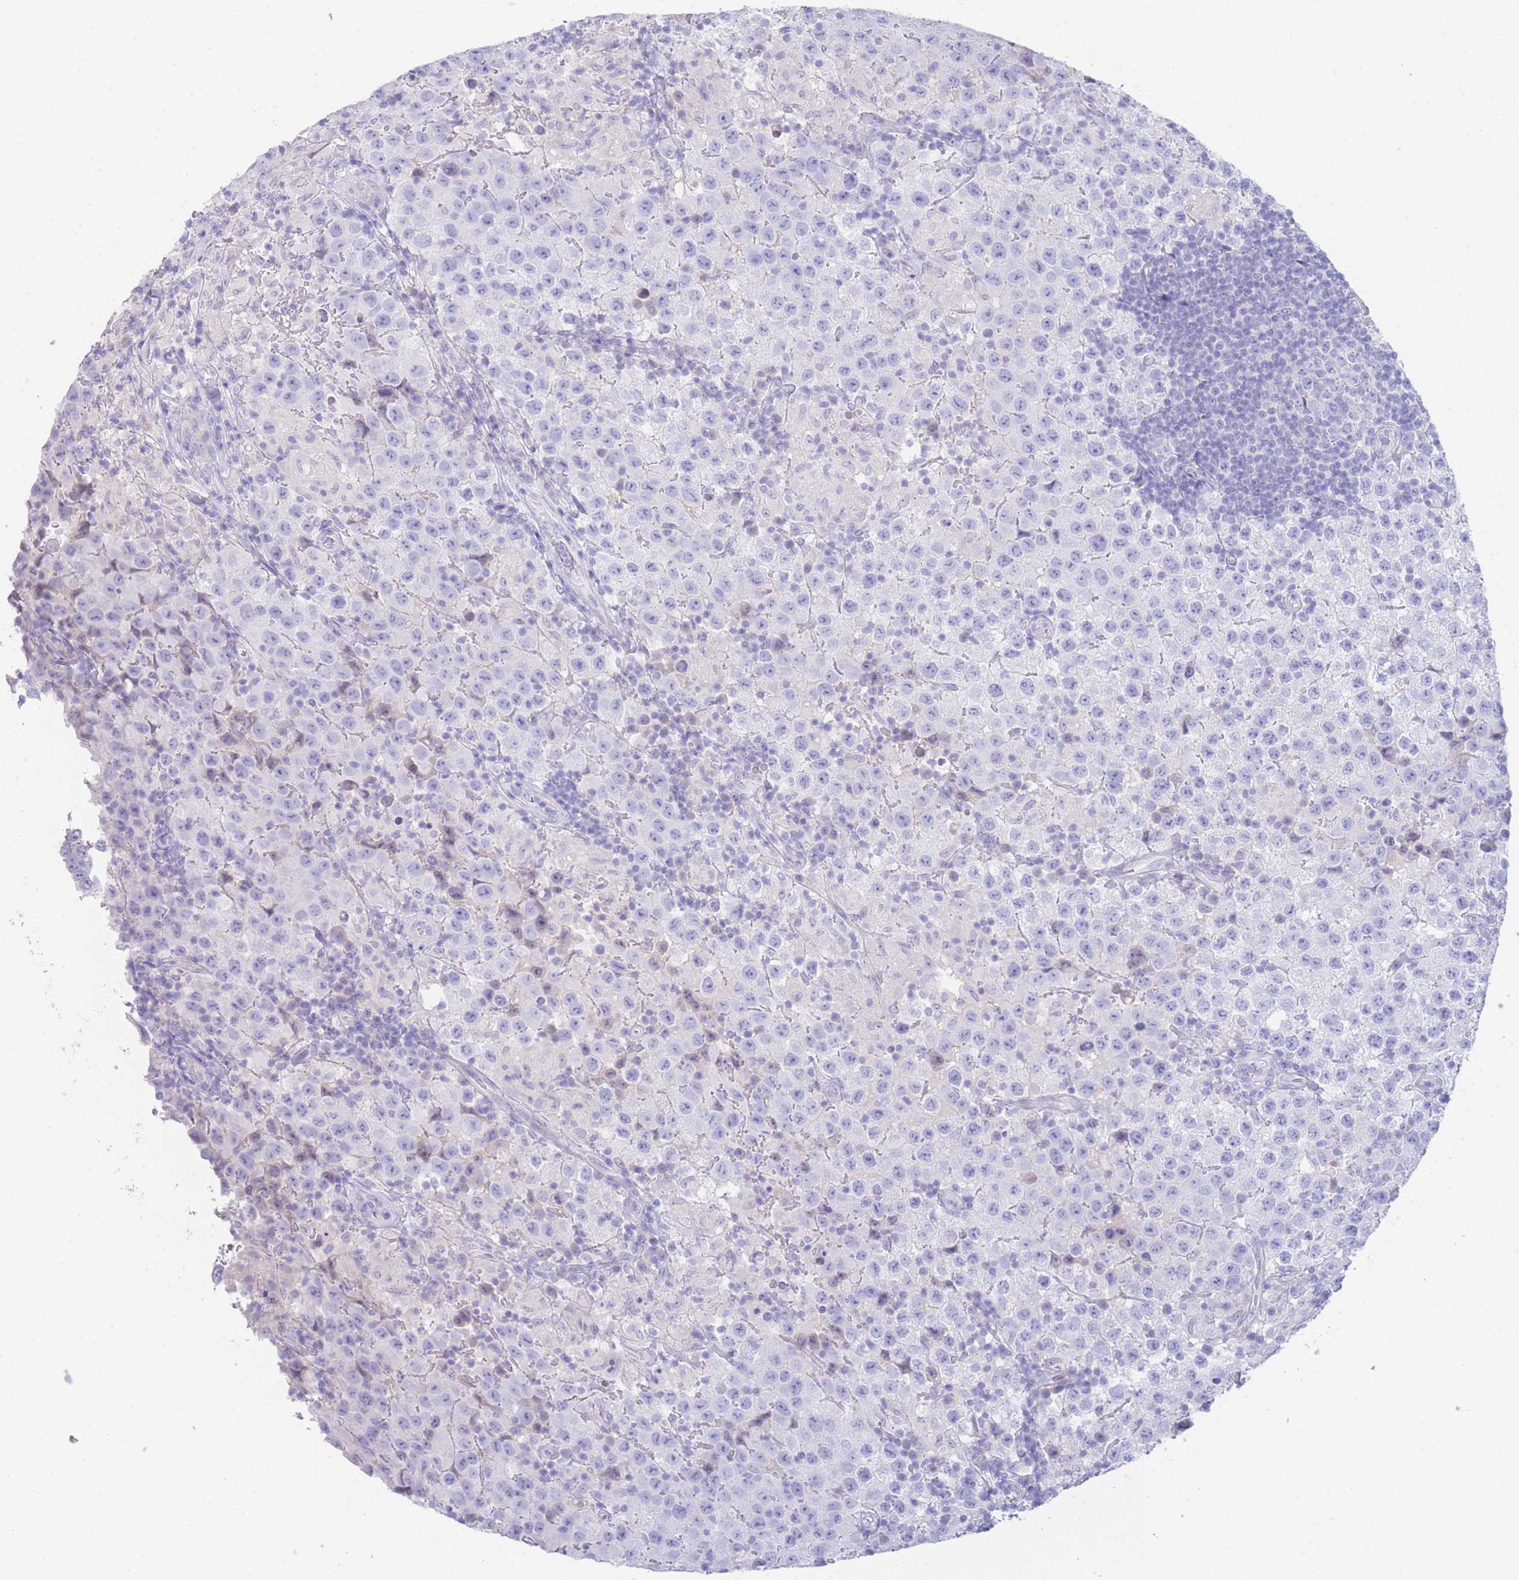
{"staining": {"intensity": "negative", "quantity": "none", "location": "none"}, "tissue": "testis cancer", "cell_type": "Tumor cells", "image_type": "cancer", "snomed": [{"axis": "morphology", "description": "Seminoma, NOS"}, {"axis": "morphology", "description": "Carcinoma, Embryonal, NOS"}, {"axis": "topography", "description": "Testis"}], "caption": "Protein analysis of testis cancer shows no significant positivity in tumor cells. (DAB IHC with hematoxylin counter stain).", "gene": "LRRC37A", "patient": {"sex": "male", "age": 41}}